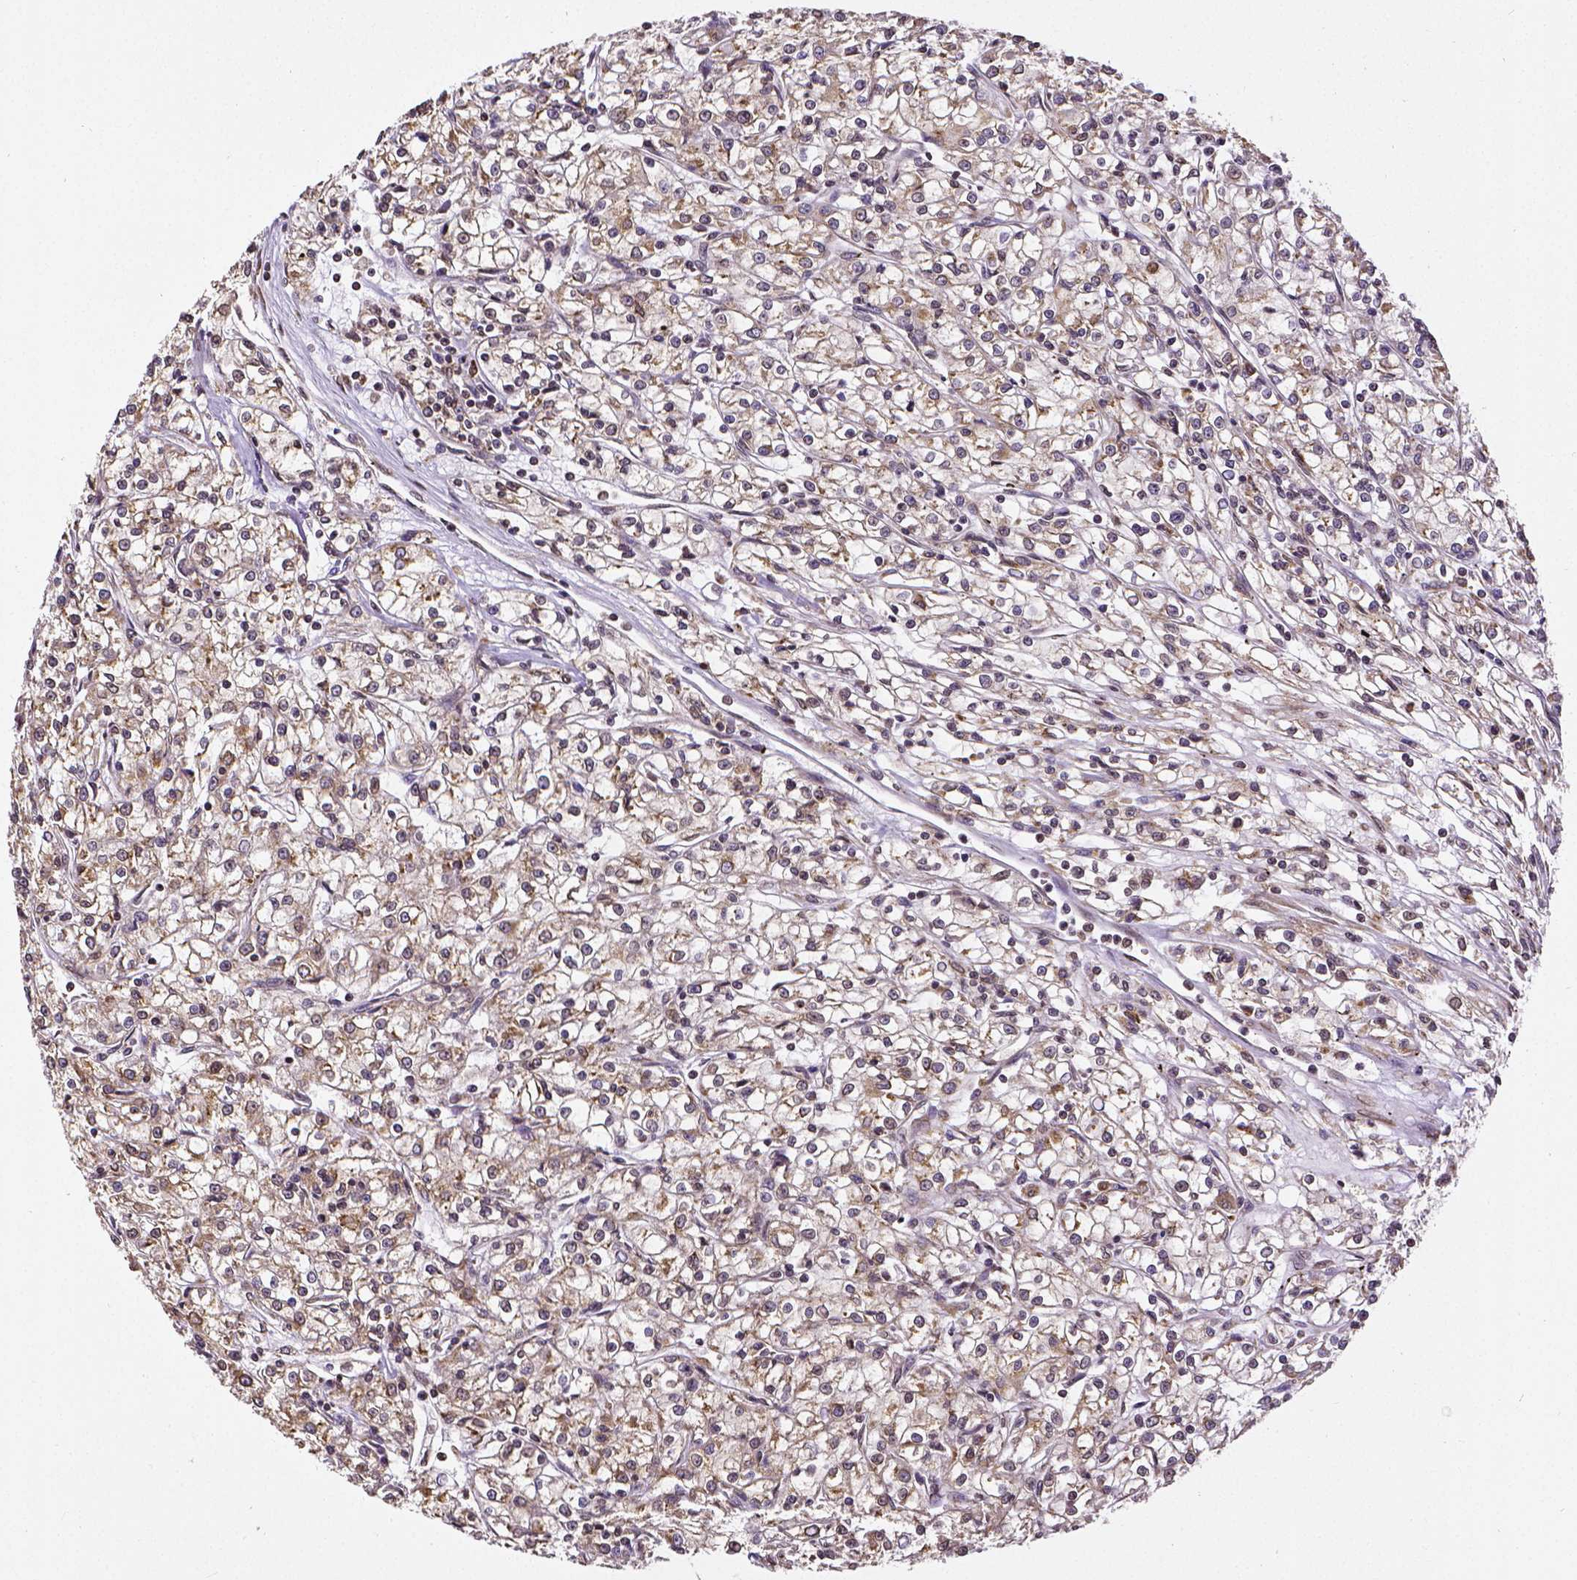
{"staining": {"intensity": "moderate", "quantity": ">75%", "location": "cytoplasmic/membranous,nuclear"}, "tissue": "renal cancer", "cell_type": "Tumor cells", "image_type": "cancer", "snomed": [{"axis": "morphology", "description": "Adenocarcinoma, NOS"}, {"axis": "topography", "description": "Kidney"}], "caption": "Protein staining of adenocarcinoma (renal) tissue shows moderate cytoplasmic/membranous and nuclear staining in about >75% of tumor cells.", "gene": "MTDH", "patient": {"sex": "female", "age": 59}}